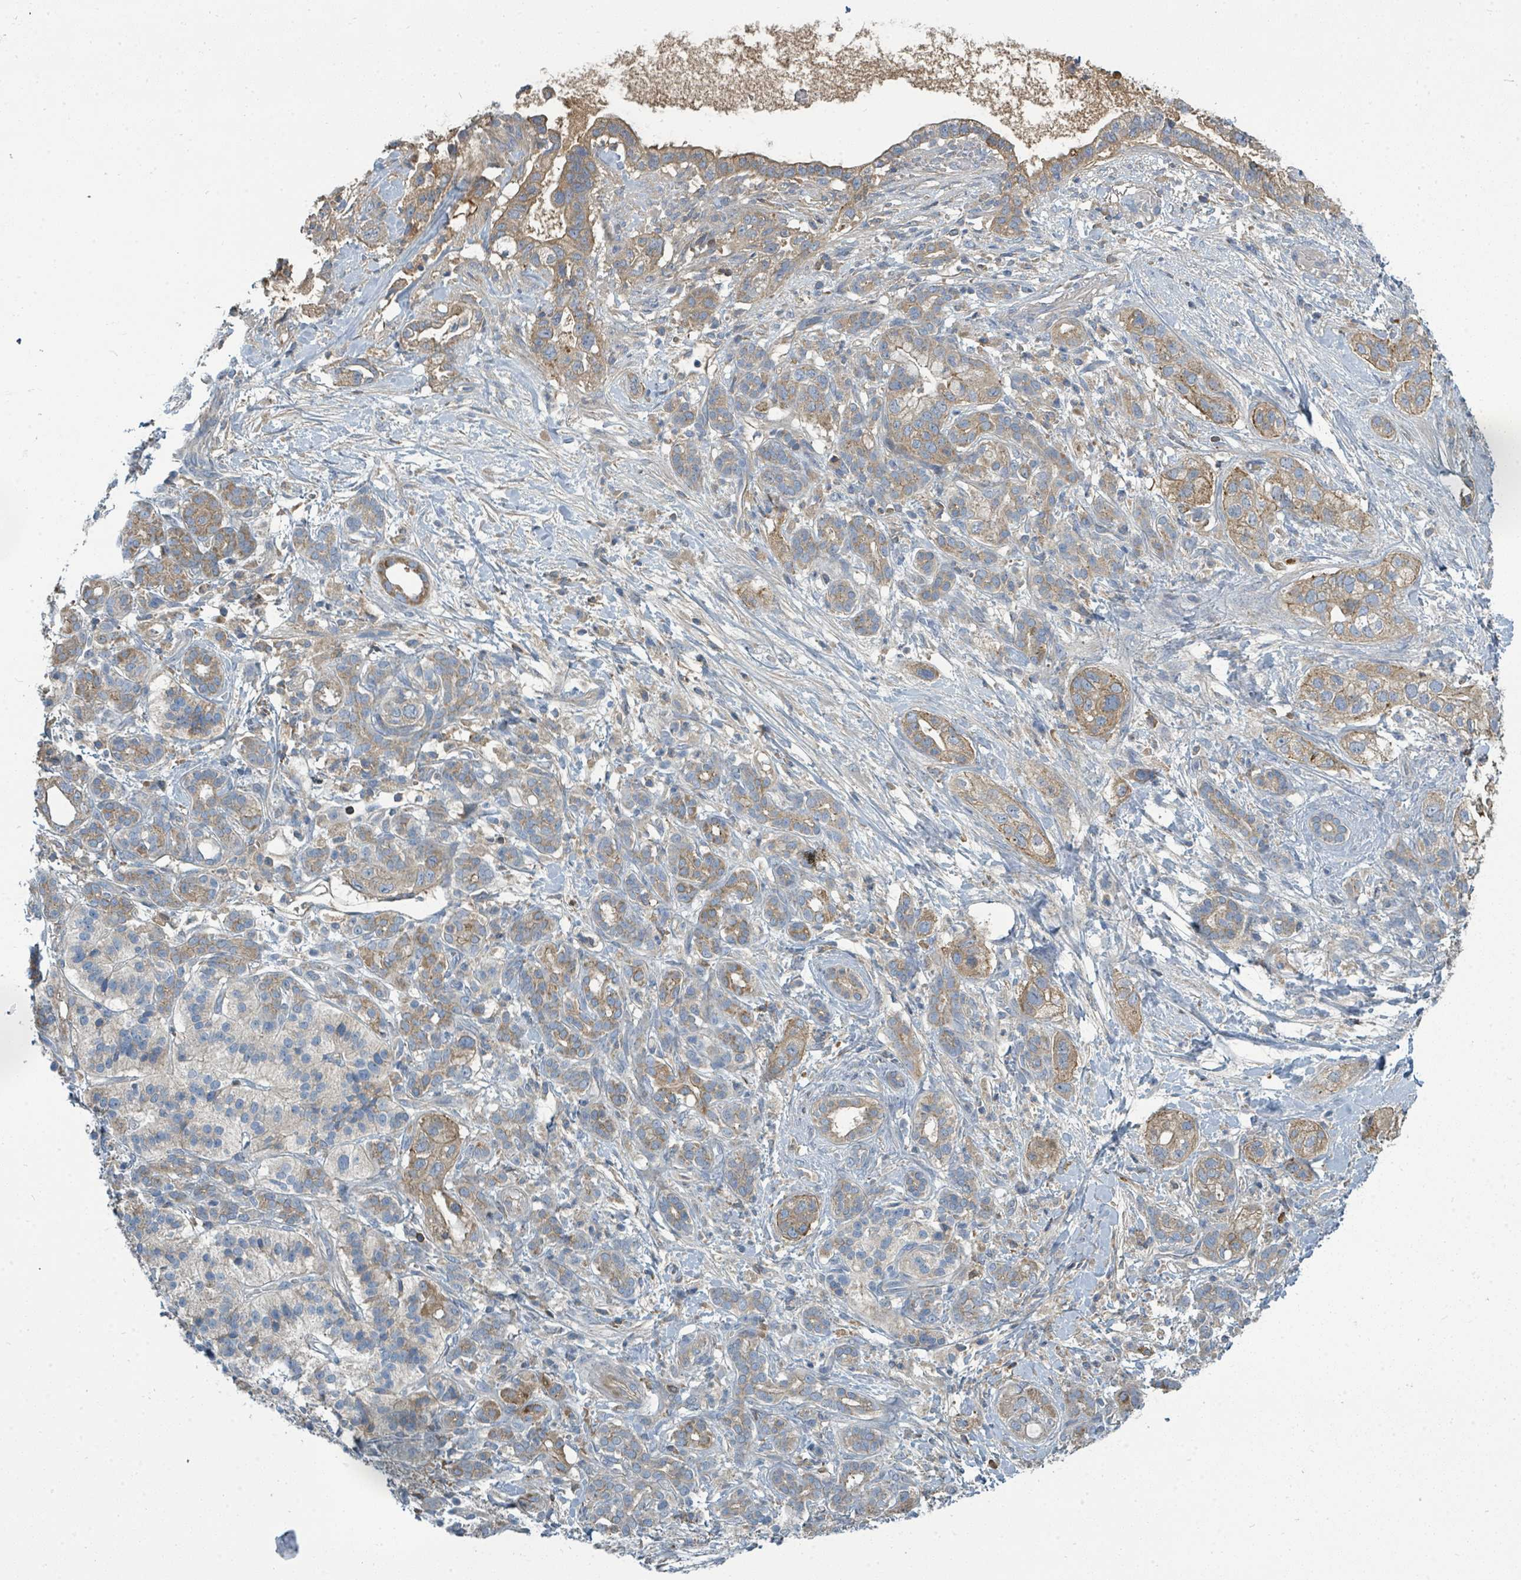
{"staining": {"intensity": "weak", "quantity": "25%-75%", "location": "cytoplasmic/membranous"}, "tissue": "pancreatic cancer", "cell_type": "Tumor cells", "image_type": "cancer", "snomed": [{"axis": "morphology", "description": "Adenocarcinoma, NOS"}, {"axis": "topography", "description": "Pancreas"}], "caption": "High-power microscopy captured an immunohistochemistry (IHC) image of adenocarcinoma (pancreatic), revealing weak cytoplasmic/membranous staining in about 25%-75% of tumor cells.", "gene": "SLC25A23", "patient": {"sex": "male", "age": 44}}